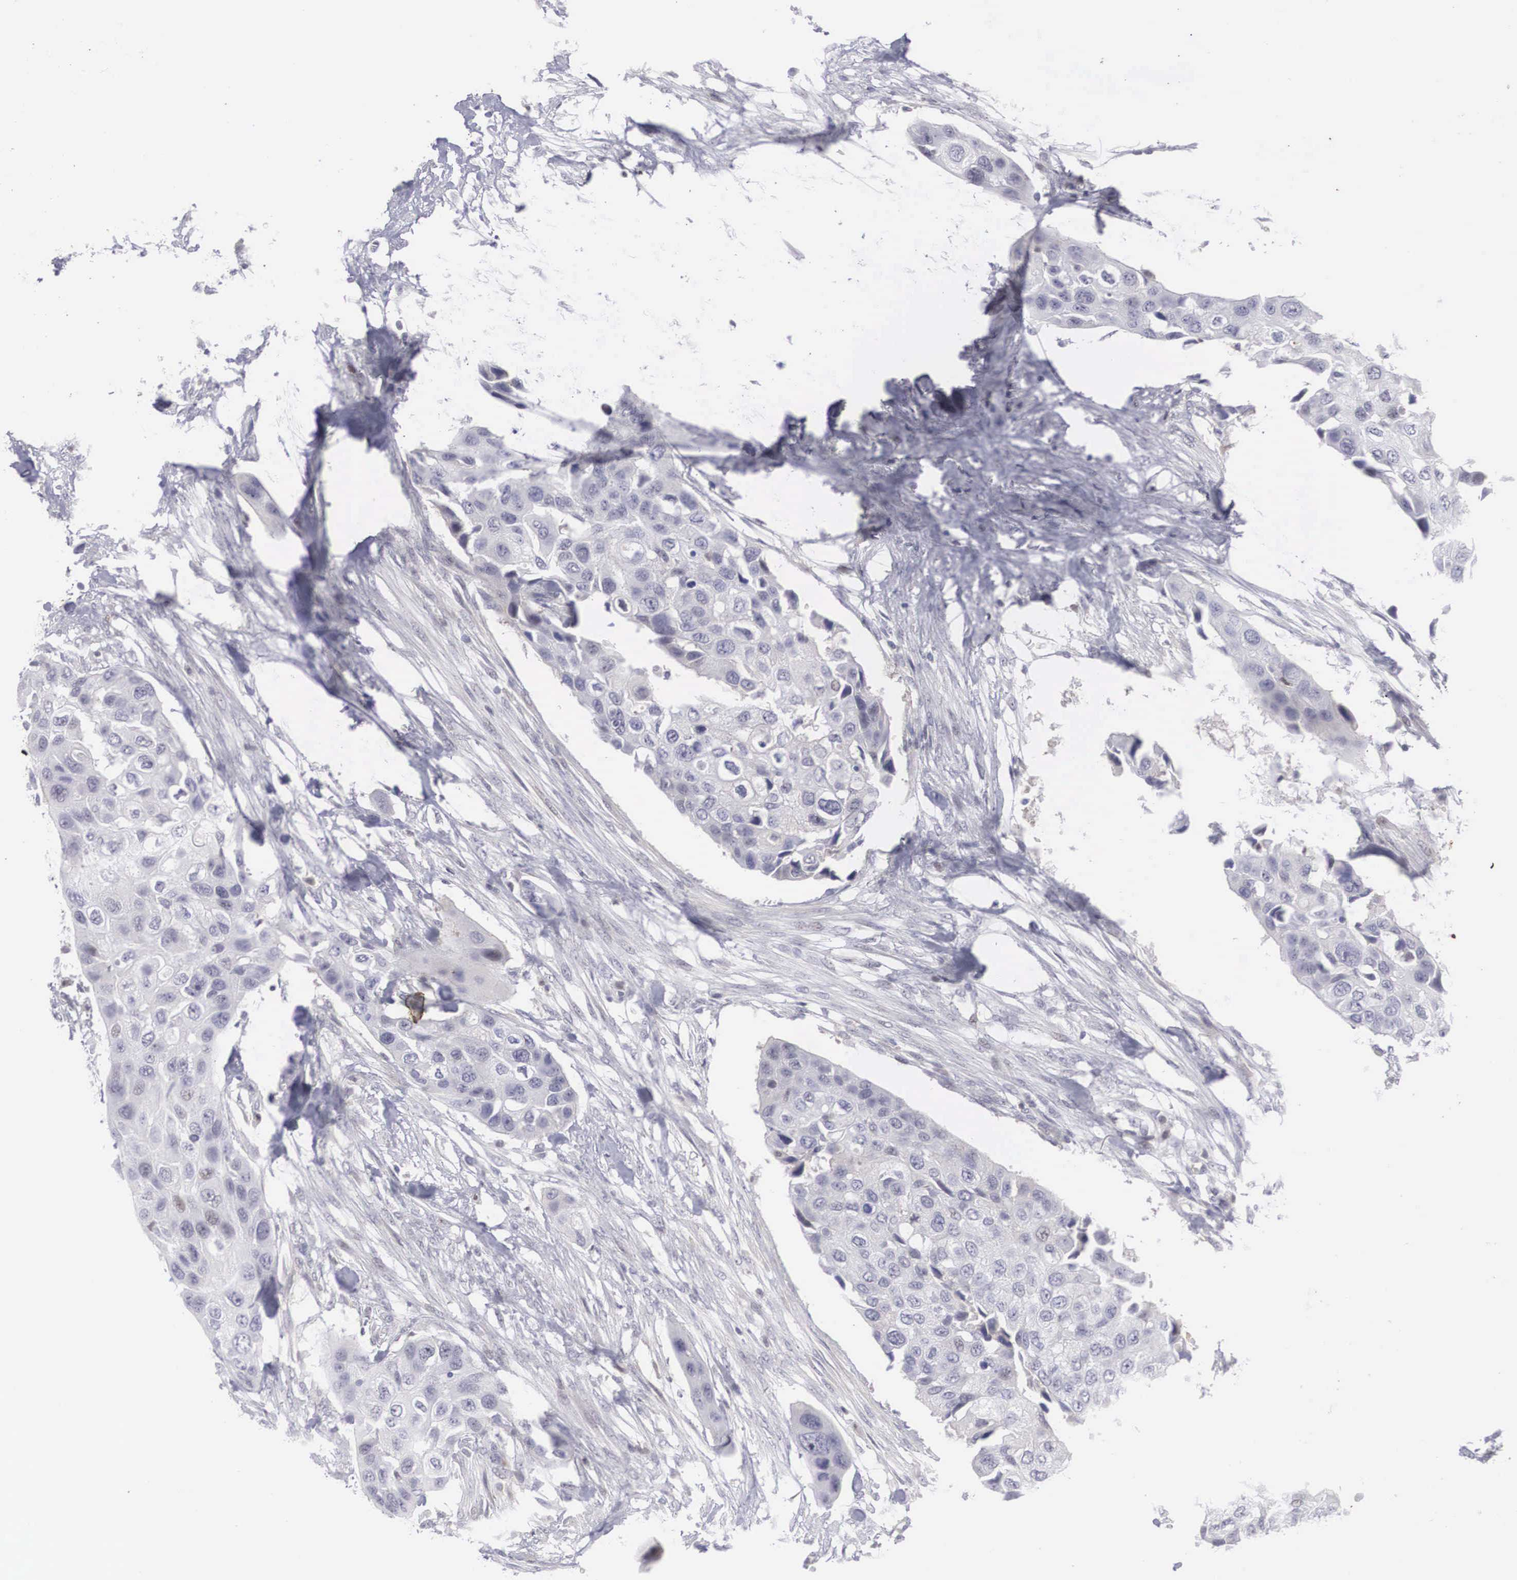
{"staining": {"intensity": "weak", "quantity": "<25%", "location": "nuclear"}, "tissue": "urothelial cancer", "cell_type": "Tumor cells", "image_type": "cancer", "snomed": [{"axis": "morphology", "description": "Urothelial carcinoma, High grade"}, {"axis": "topography", "description": "Urinary bladder"}], "caption": "High power microscopy histopathology image of an immunohistochemistry histopathology image of high-grade urothelial carcinoma, revealing no significant positivity in tumor cells.", "gene": "RBPJ", "patient": {"sex": "male", "age": 55}}